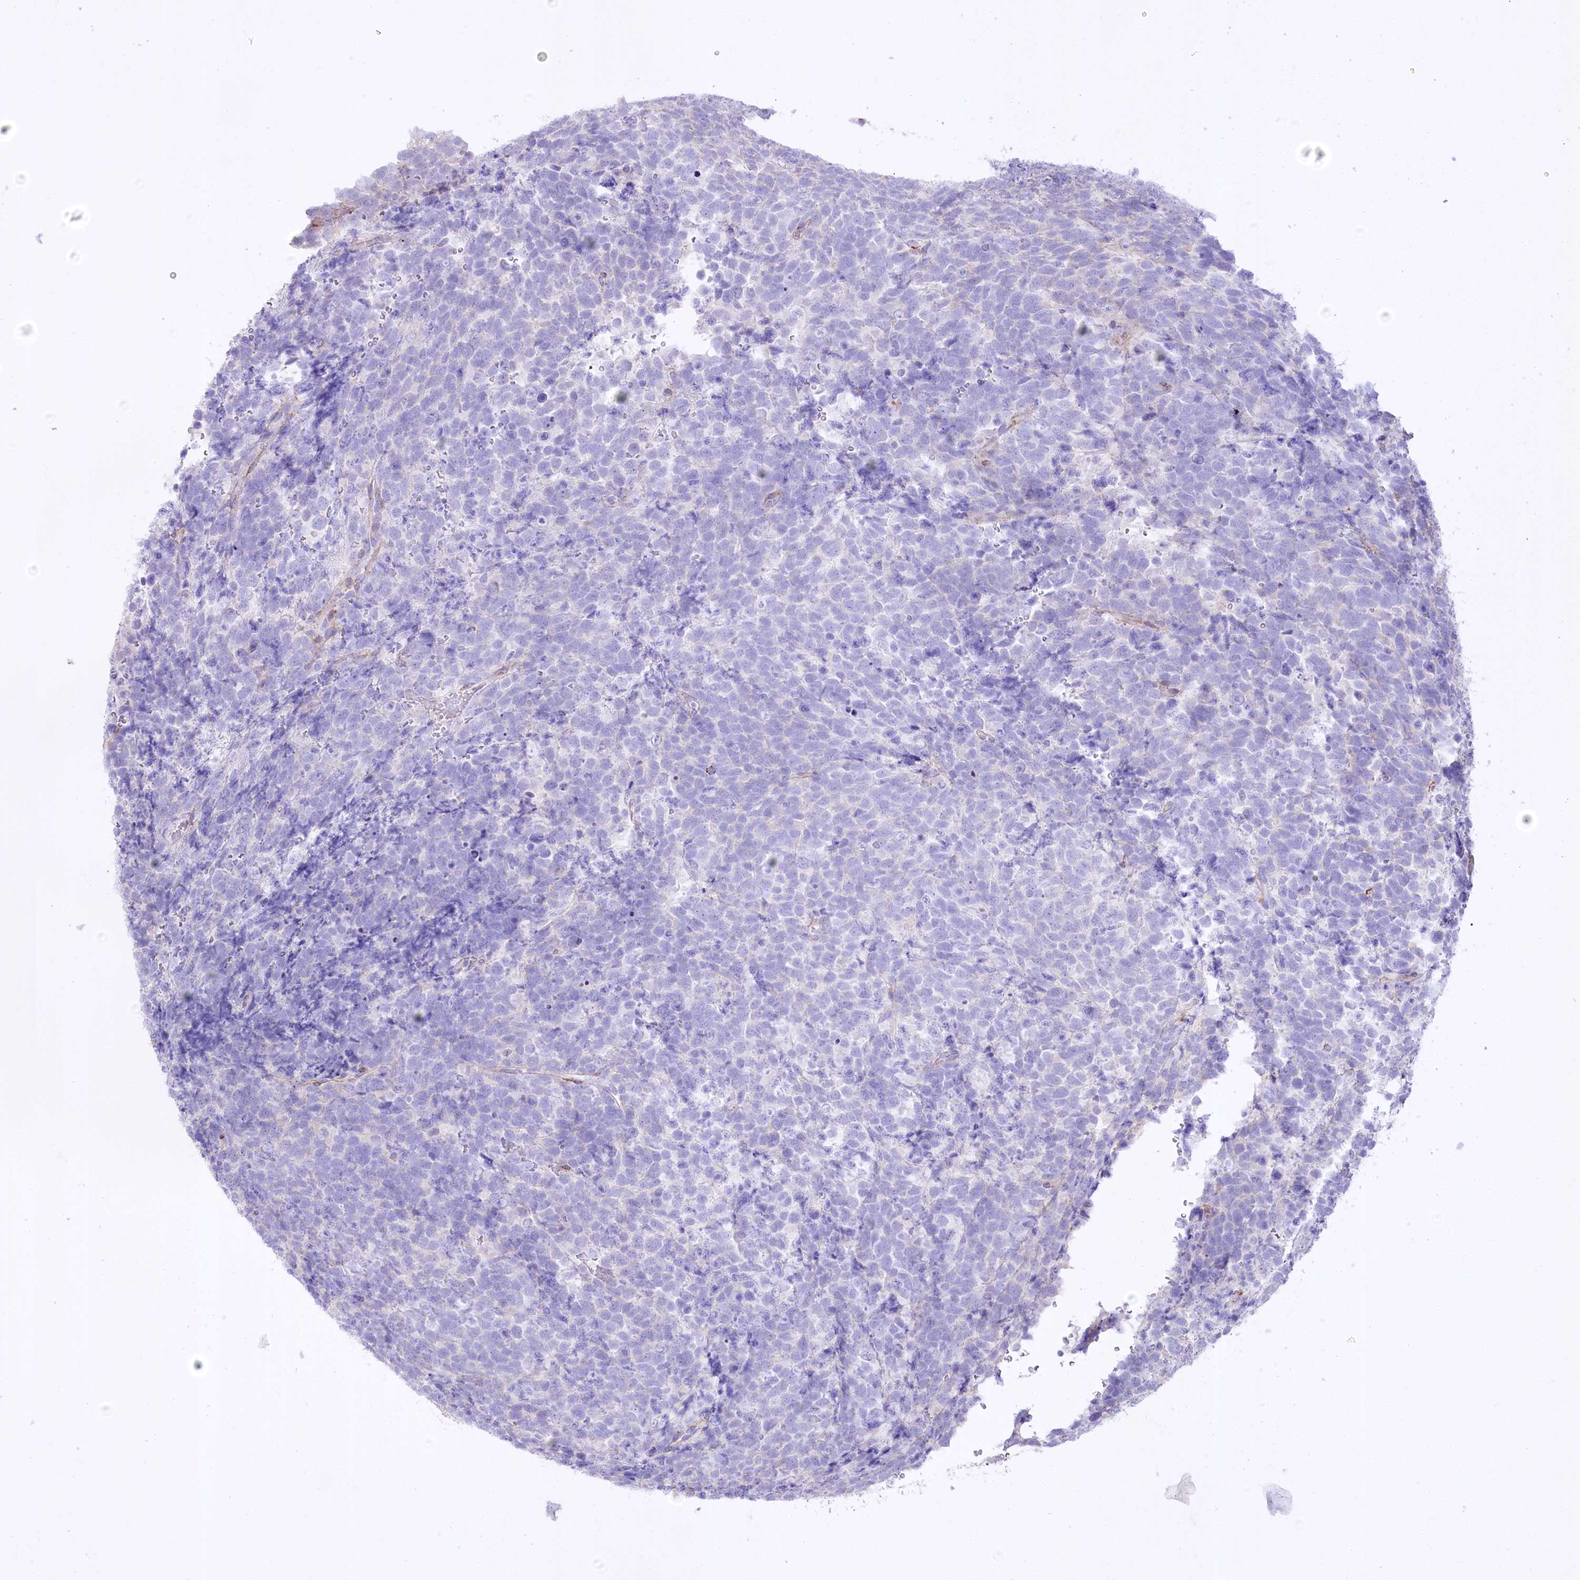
{"staining": {"intensity": "negative", "quantity": "none", "location": "none"}, "tissue": "urothelial cancer", "cell_type": "Tumor cells", "image_type": "cancer", "snomed": [{"axis": "morphology", "description": "Urothelial carcinoma, High grade"}, {"axis": "topography", "description": "Urinary bladder"}], "caption": "Photomicrograph shows no significant protein positivity in tumor cells of urothelial cancer.", "gene": "FAM216A", "patient": {"sex": "female", "age": 82}}